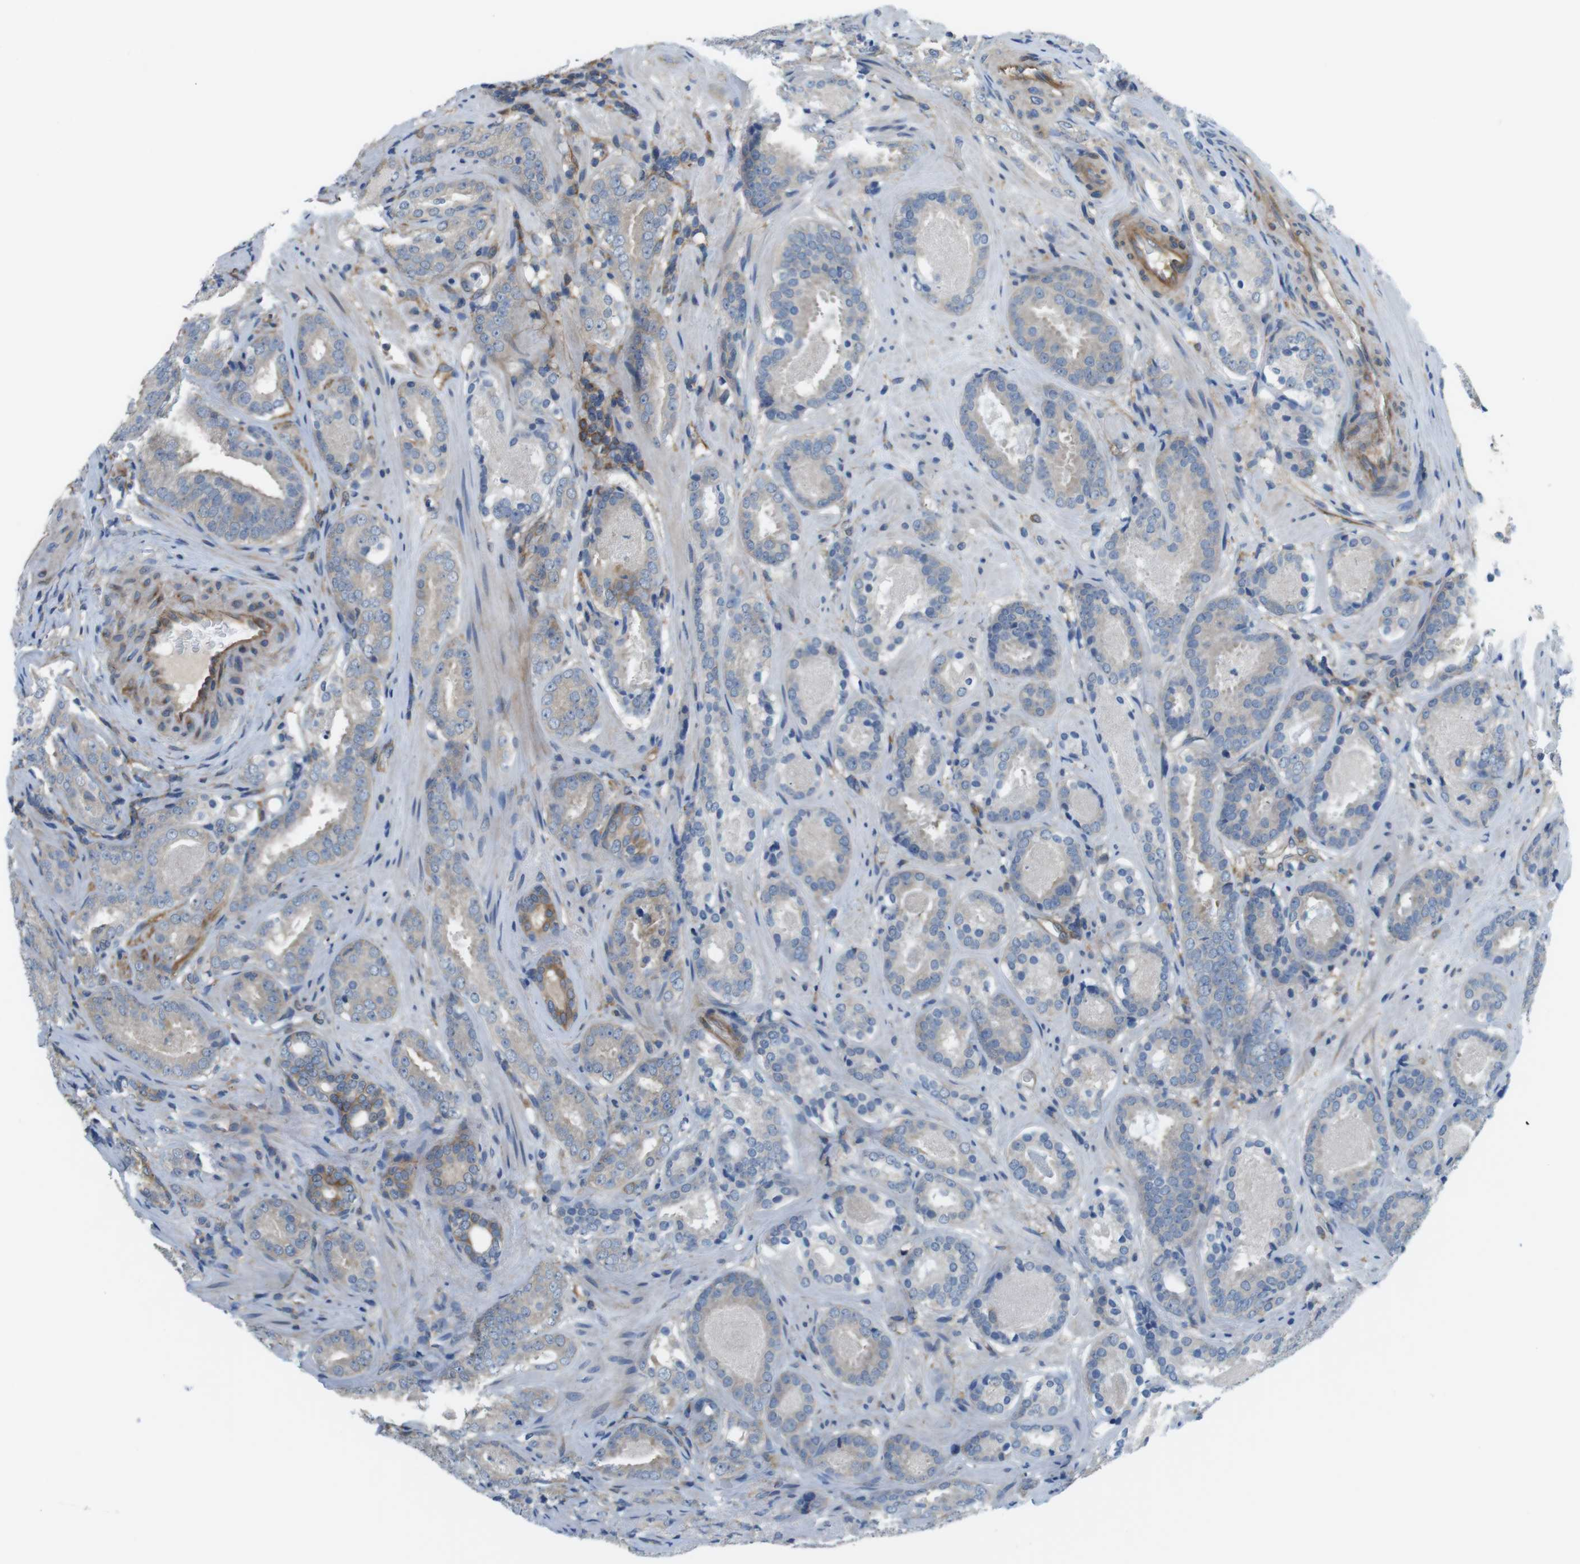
{"staining": {"intensity": "negative", "quantity": "none", "location": "none"}, "tissue": "prostate cancer", "cell_type": "Tumor cells", "image_type": "cancer", "snomed": [{"axis": "morphology", "description": "Adenocarcinoma, Low grade"}, {"axis": "topography", "description": "Prostate"}], "caption": "This is an immunohistochemistry histopathology image of prostate cancer (low-grade adenocarcinoma). There is no expression in tumor cells.", "gene": "DCLK1", "patient": {"sex": "male", "age": 69}}